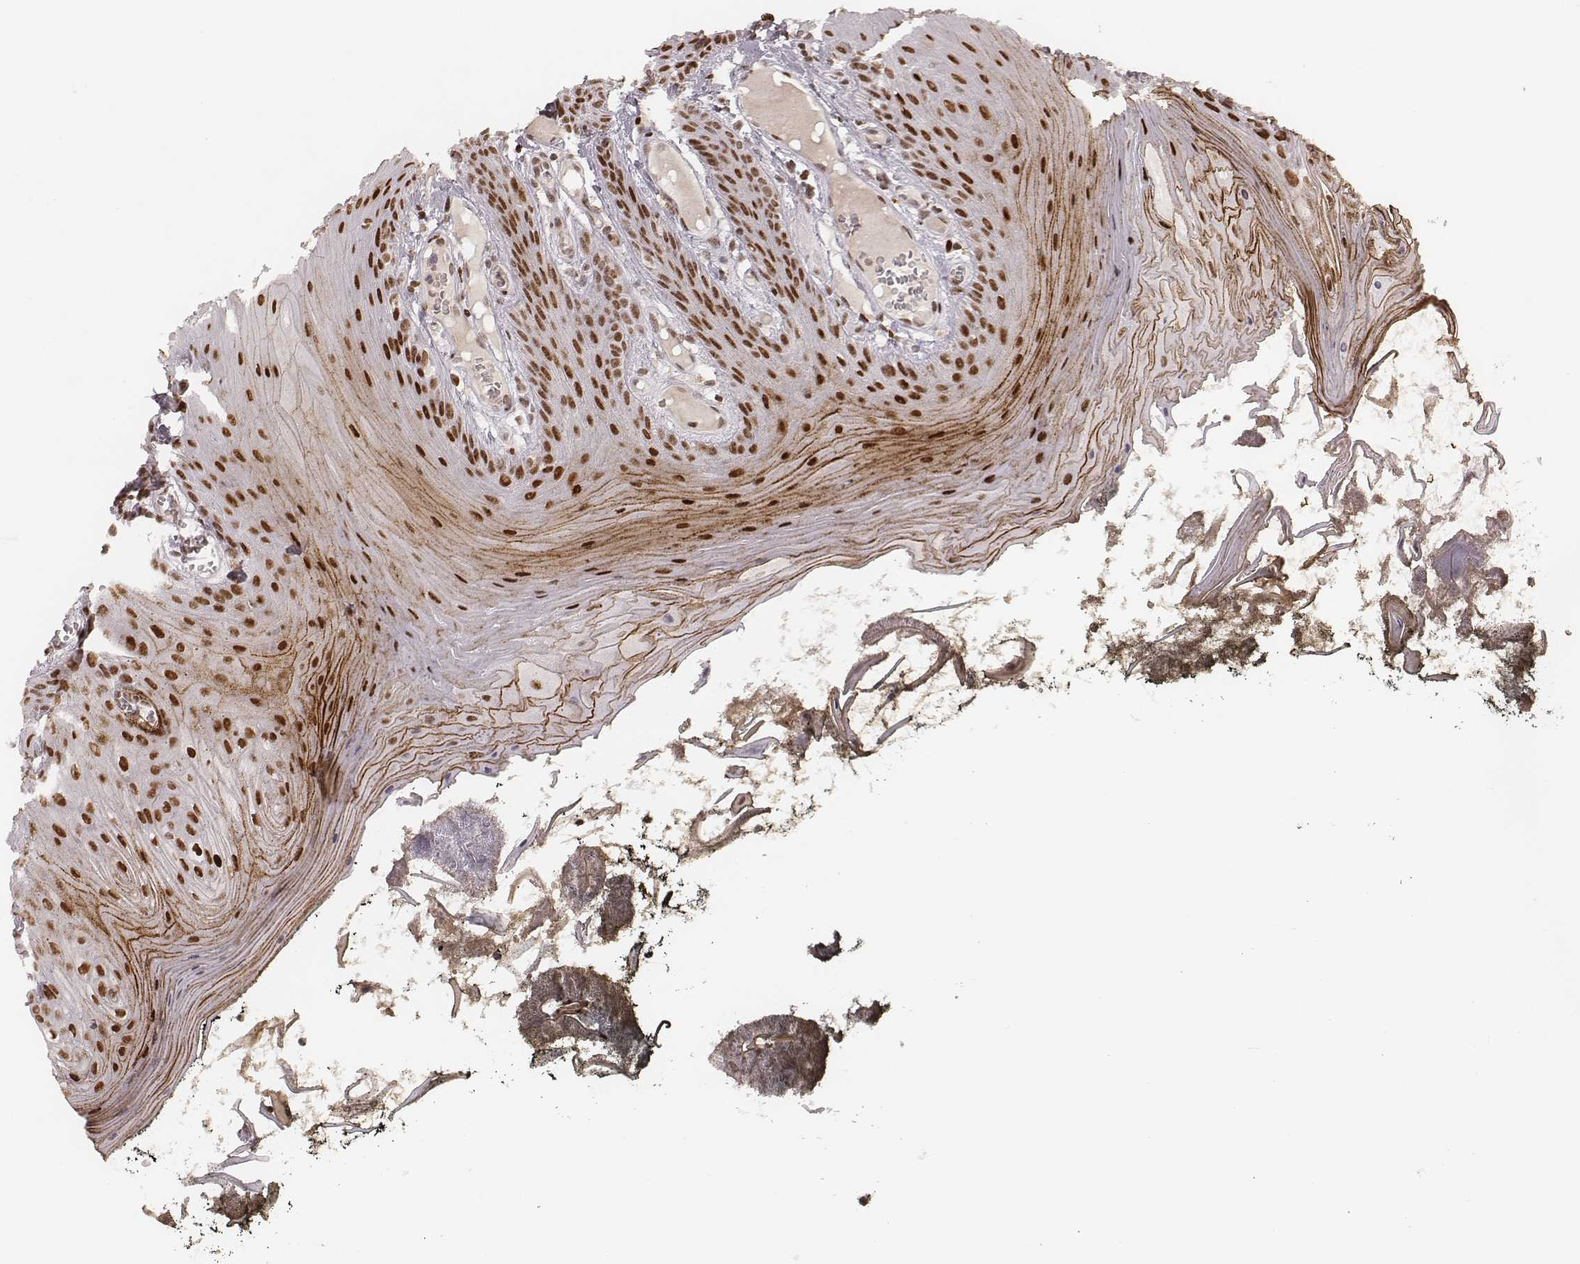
{"staining": {"intensity": "moderate", "quantity": ">75%", "location": "nuclear"}, "tissue": "oral mucosa", "cell_type": "Squamous epithelial cells", "image_type": "normal", "snomed": [{"axis": "morphology", "description": "Normal tissue, NOS"}, {"axis": "topography", "description": "Oral tissue"}], "caption": "Brown immunohistochemical staining in unremarkable oral mucosa exhibits moderate nuclear expression in approximately >75% of squamous epithelial cells.", "gene": "HNRNPC", "patient": {"sex": "male", "age": 9}}